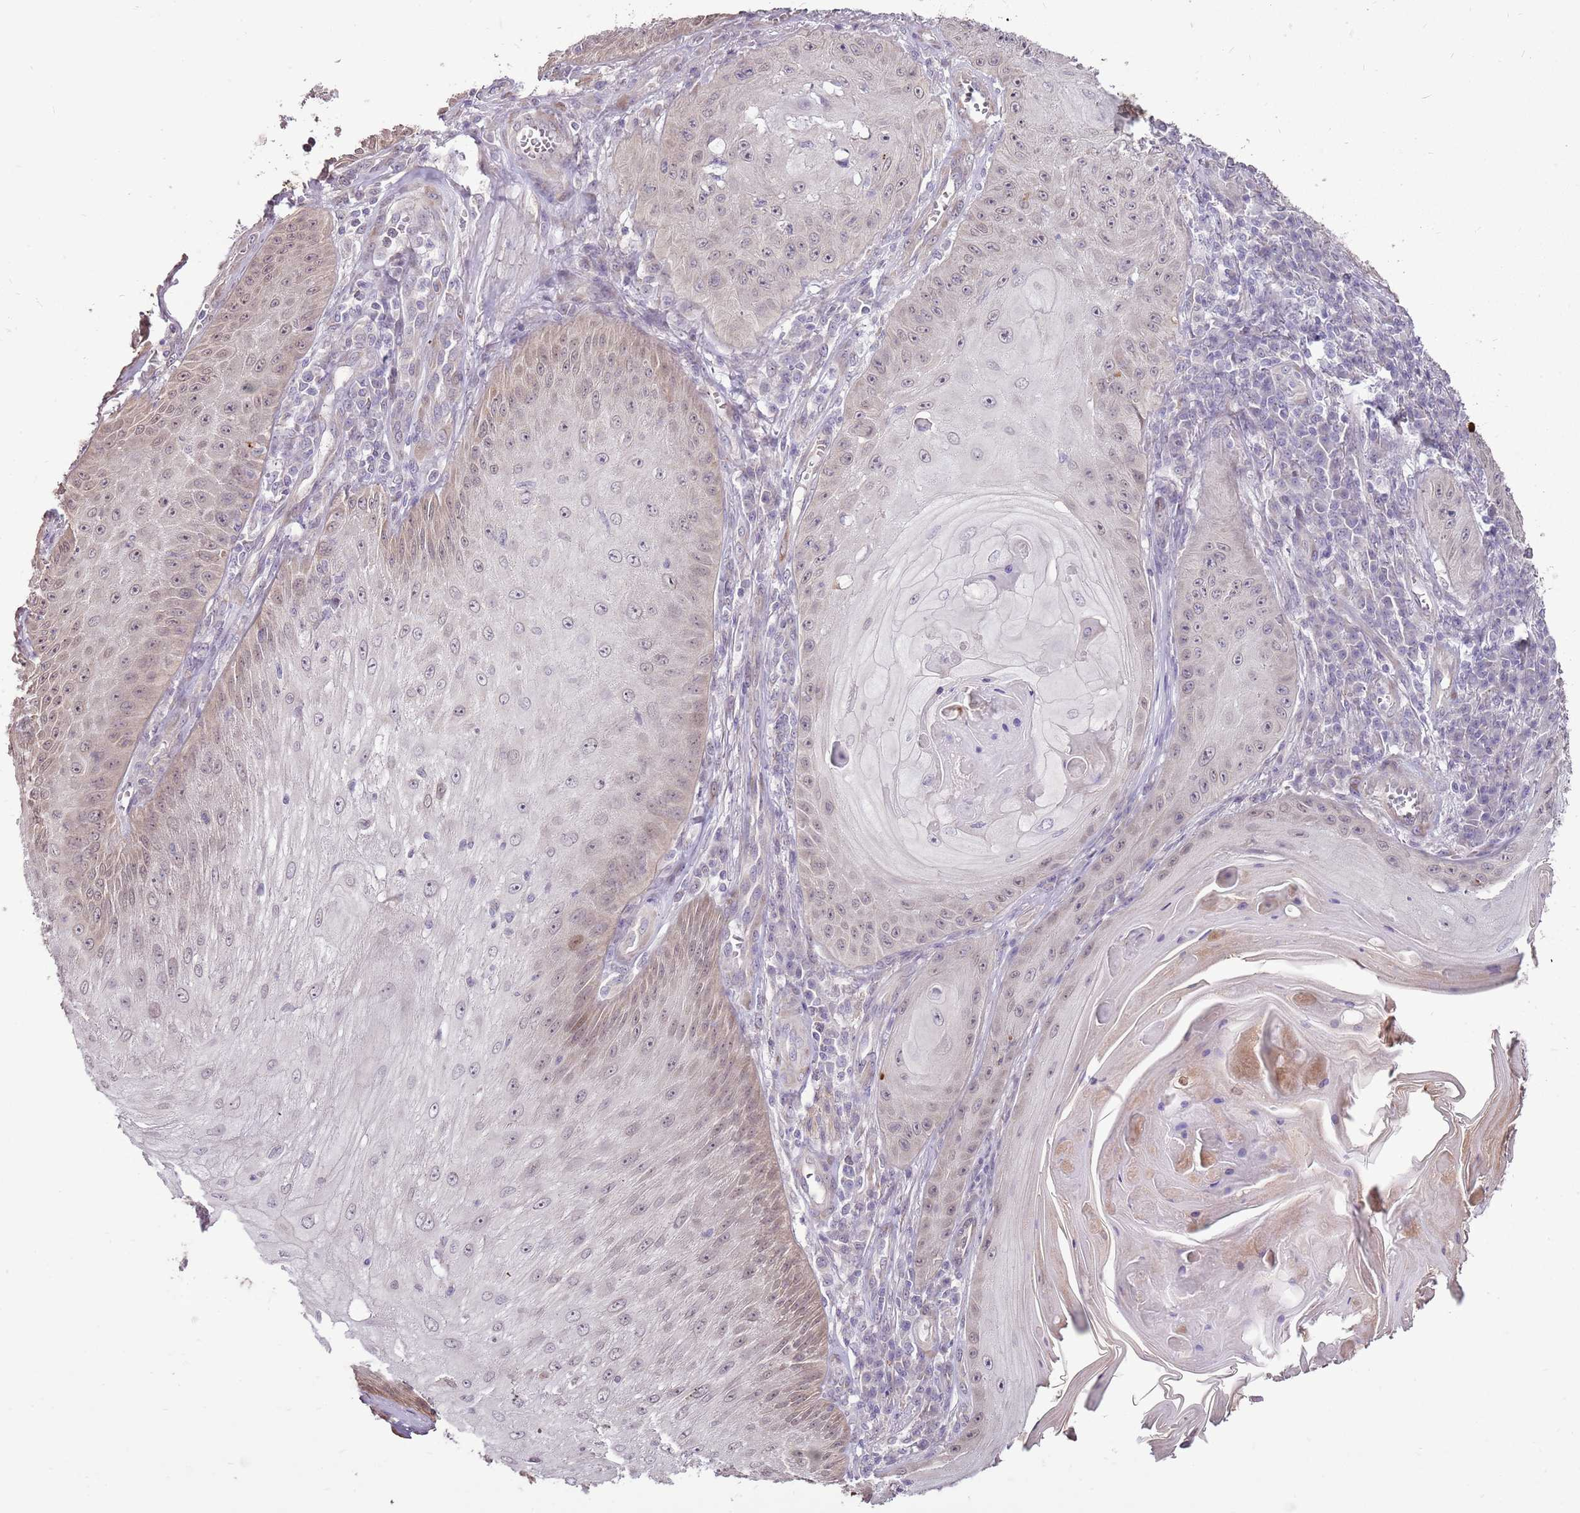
{"staining": {"intensity": "moderate", "quantity": "<25%", "location": "cytoplasmic/membranous"}, "tissue": "skin cancer", "cell_type": "Tumor cells", "image_type": "cancer", "snomed": [{"axis": "morphology", "description": "Squamous cell carcinoma, NOS"}, {"axis": "topography", "description": "Skin"}], "caption": "Skin squamous cell carcinoma stained with immunohistochemistry demonstrates moderate cytoplasmic/membranous expression in about <25% of tumor cells.", "gene": "UGGT2", "patient": {"sex": "male", "age": 70}}